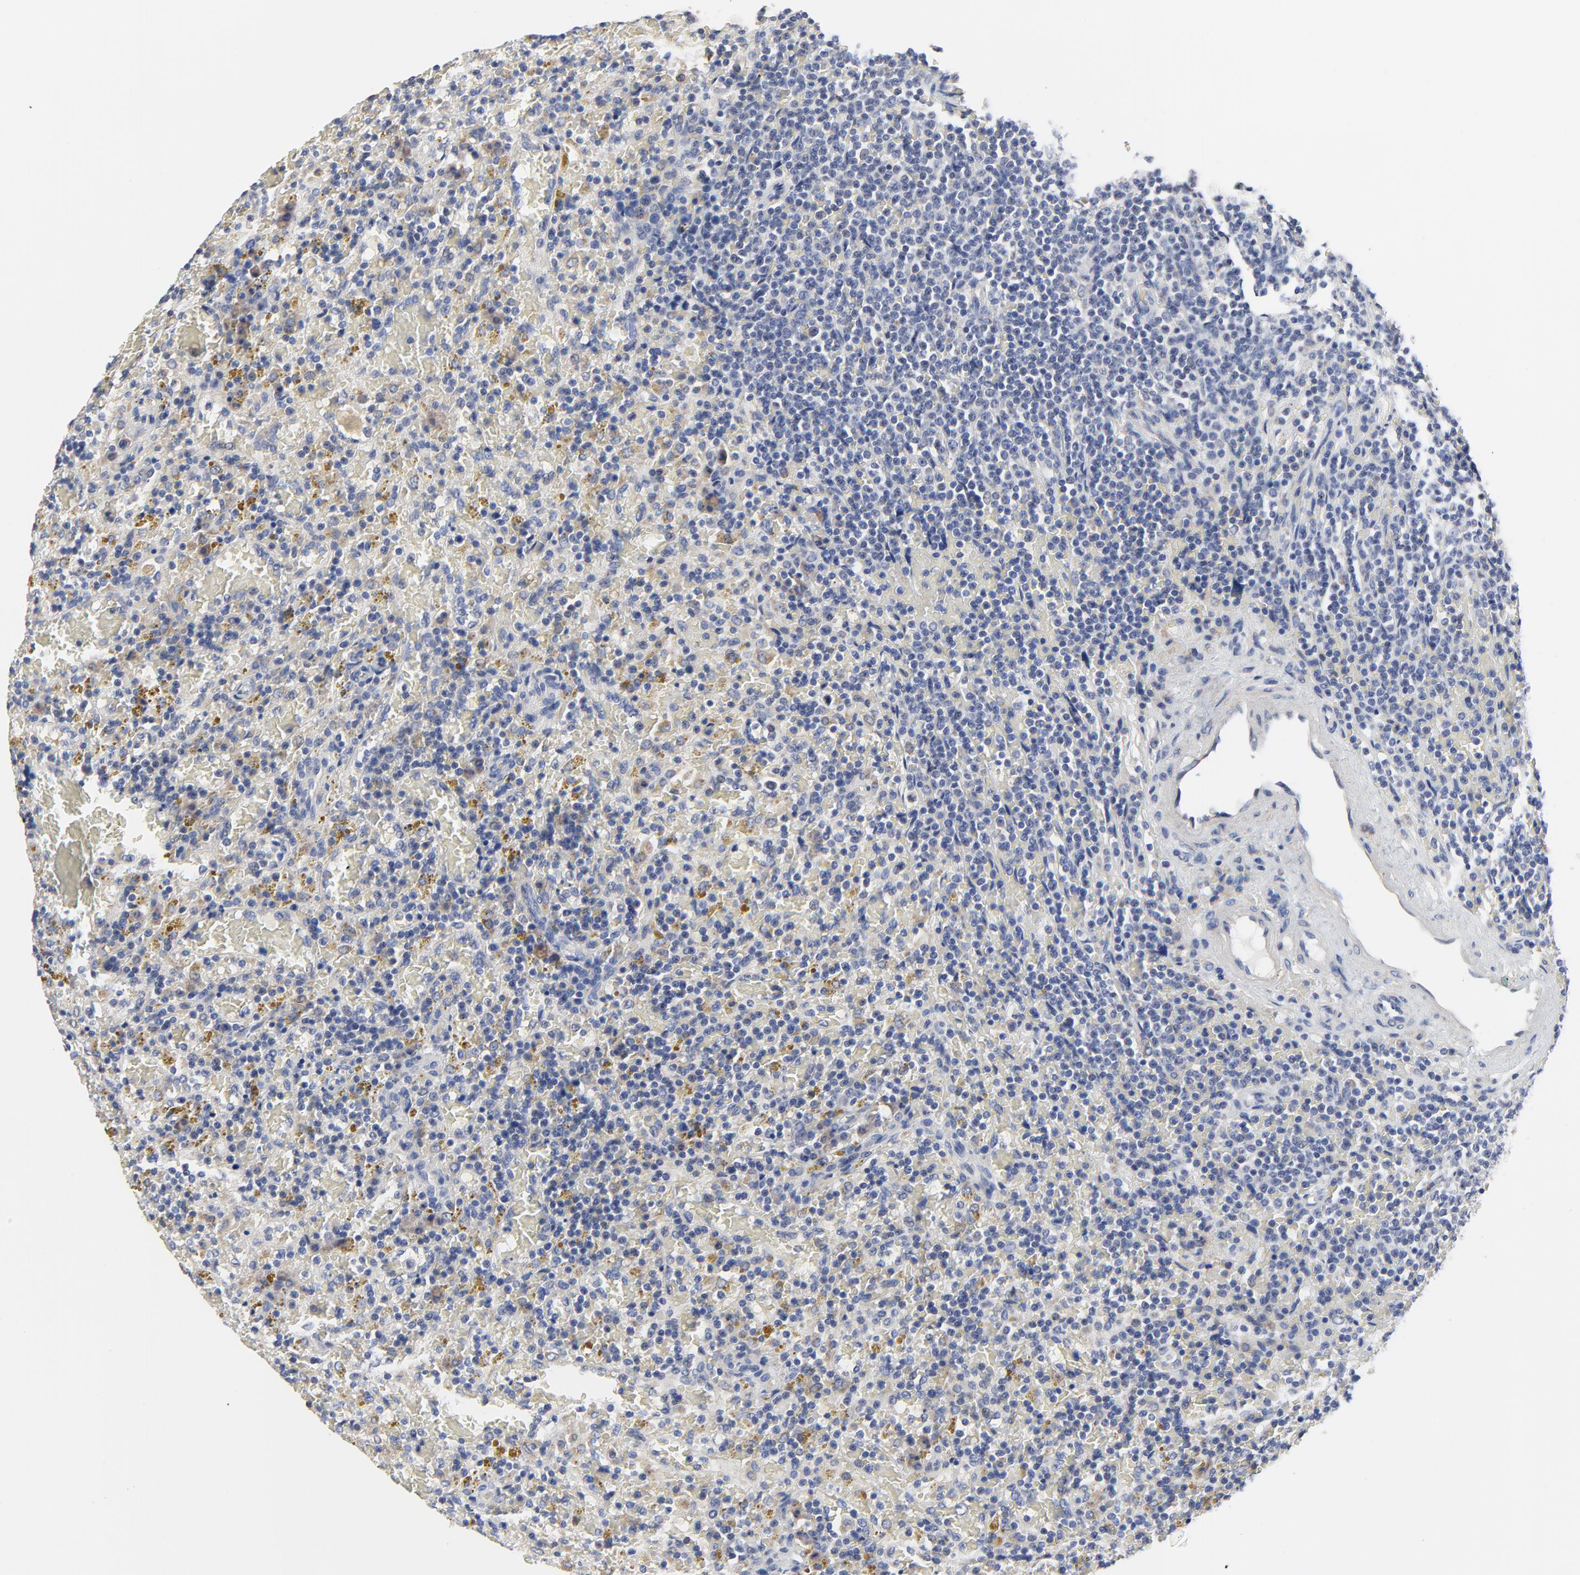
{"staining": {"intensity": "negative", "quantity": "none", "location": "none"}, "tissue": "lymphoma", "cell_type": "Tumor cells", "image_type": "cancer", "snomed": [{"axis": "morphology", "description": "Malignant lymphoma, non-Hodgkin's type, Low grade"}, {"axis": "topography", "description": "Spleen"}], "caption": "Immunohistochemistry (IHC) photomicrograph of neoplastic tissue: lymphoma stained with DAB shows no significant protein expression in tumor cells.", "gene": "DHRSX", "patient": {"sex": "female", "age": 65}}